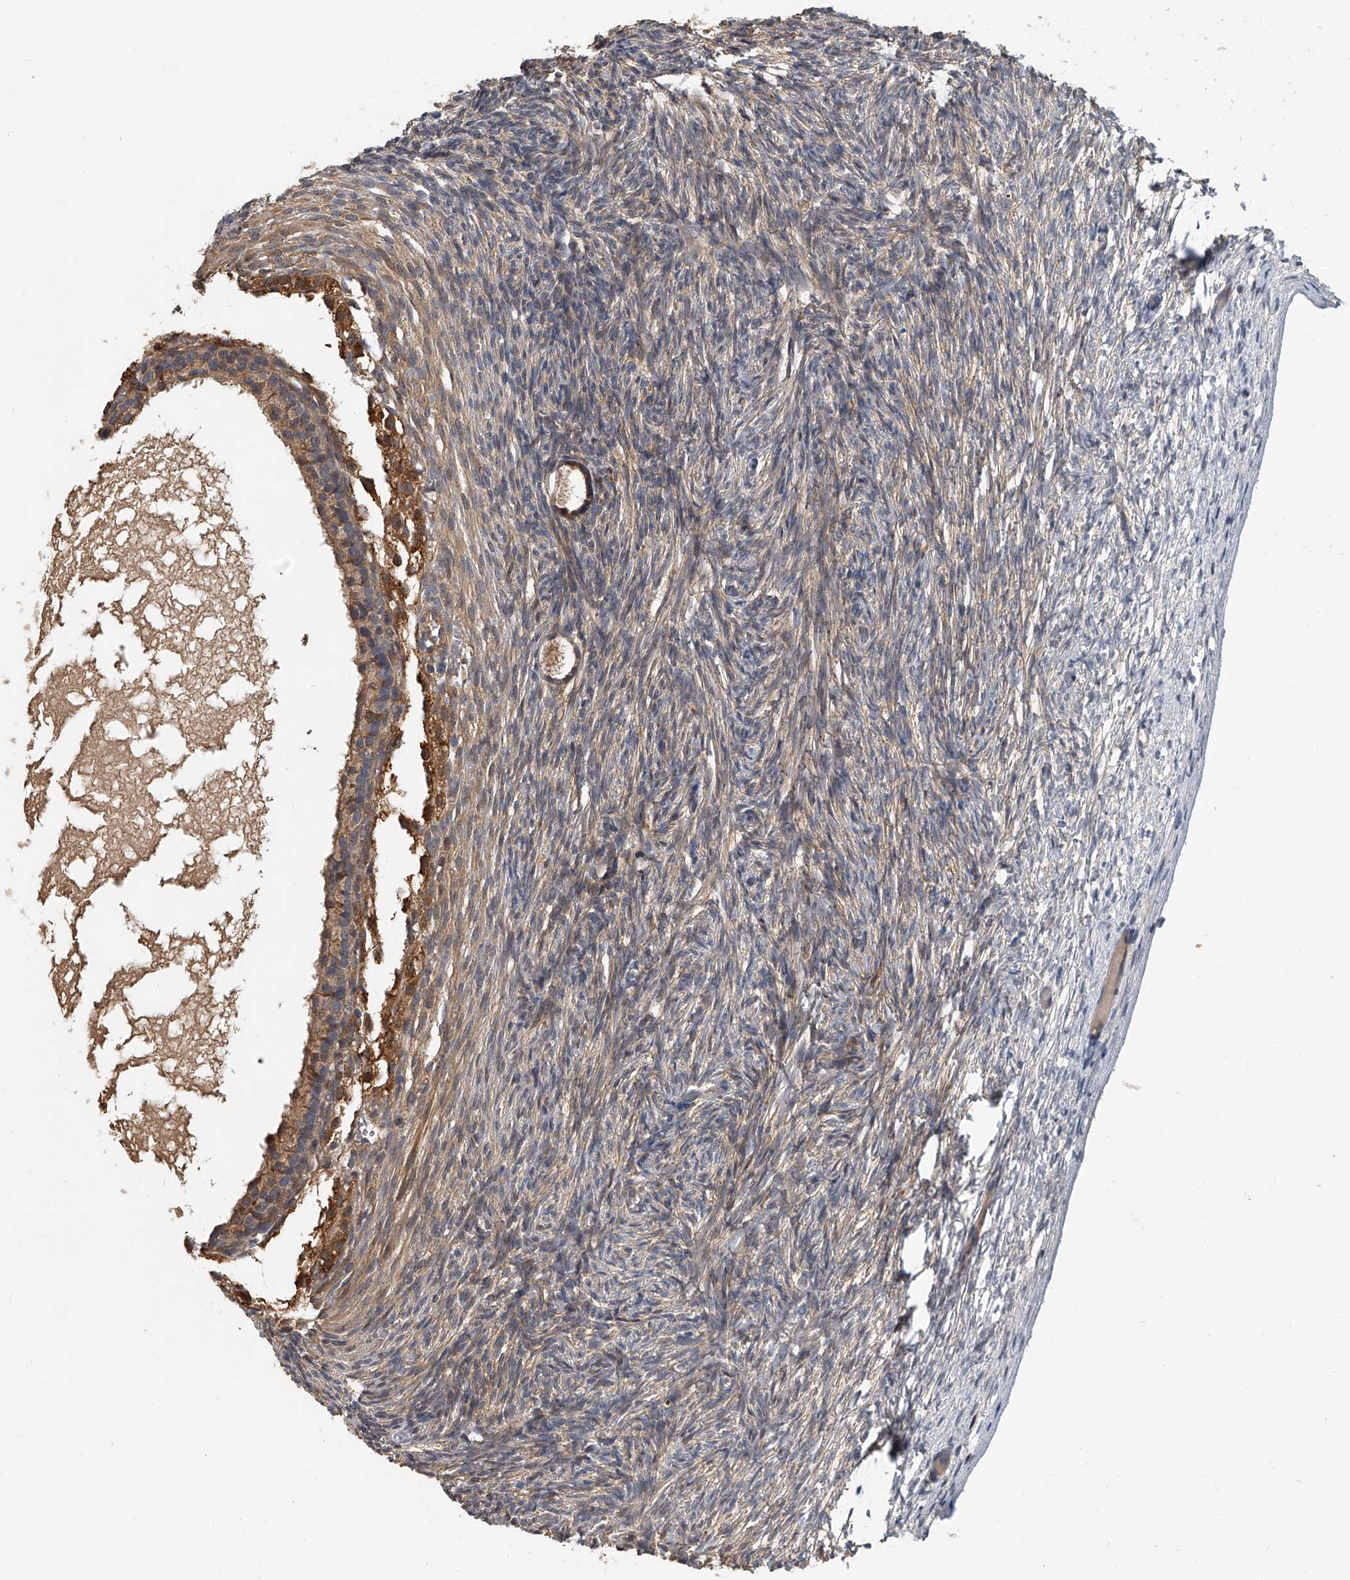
{"staining": {"intensity": "moderate", "quantity": ">75%", "location": "cytoplasmic/membranous"}, "tissue": "ovary", "cell_type": "Follicle cells", "image_type": "normal", "snomed": [{"axis": "morphology", "description": "Normal tissue, NOS"}, {"axis": "topography", "description": "Ovary"}], "caption": "Moderate cytoplasmic/membranous protein positivity is present in about >75% of follicle cells in ovary. Immunohistochemistry (ihc) stains the protein of interest in brown and the nuclei are stained blue.", "gene": "CD200", "patient": {"sex": "female", "age": 34}}